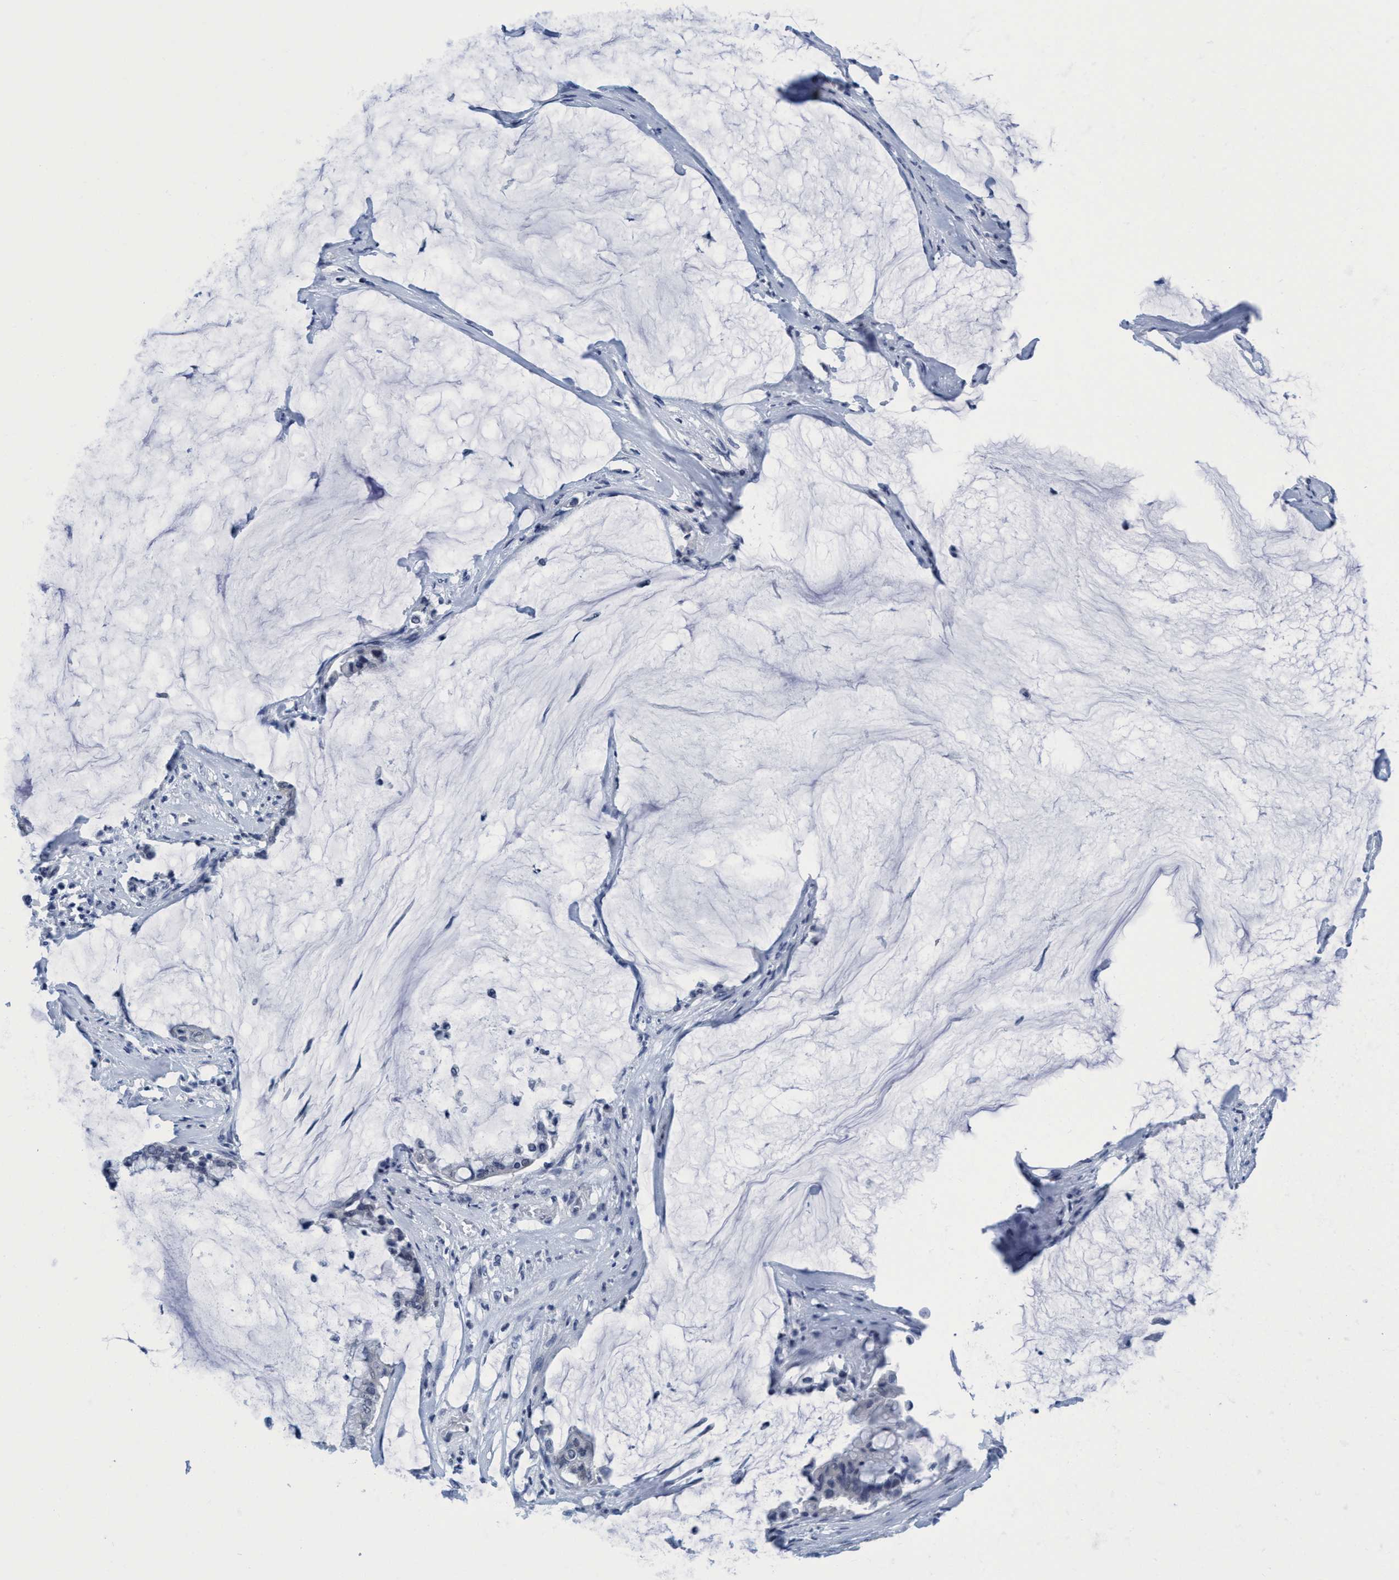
{"staining": {"intensity": "negative", "quantity": "none", "location": "none"}, "tissue": "pancreatic cancer", "cell_type": "Tumor cells", "image_type": "cancer", "snomed": [{"axis": "morphology", "description": "Adenocarcinoma, NOS"}, {"axis": "topography", "description": "Pancreas"}], "caption": "Immunohistochemical staining of adenocarcinoma (pancreatic) exhibits no significant staining in tumor cells.", "gene": "DNAI1", "patient": {"sex": "male", "age": 41}}